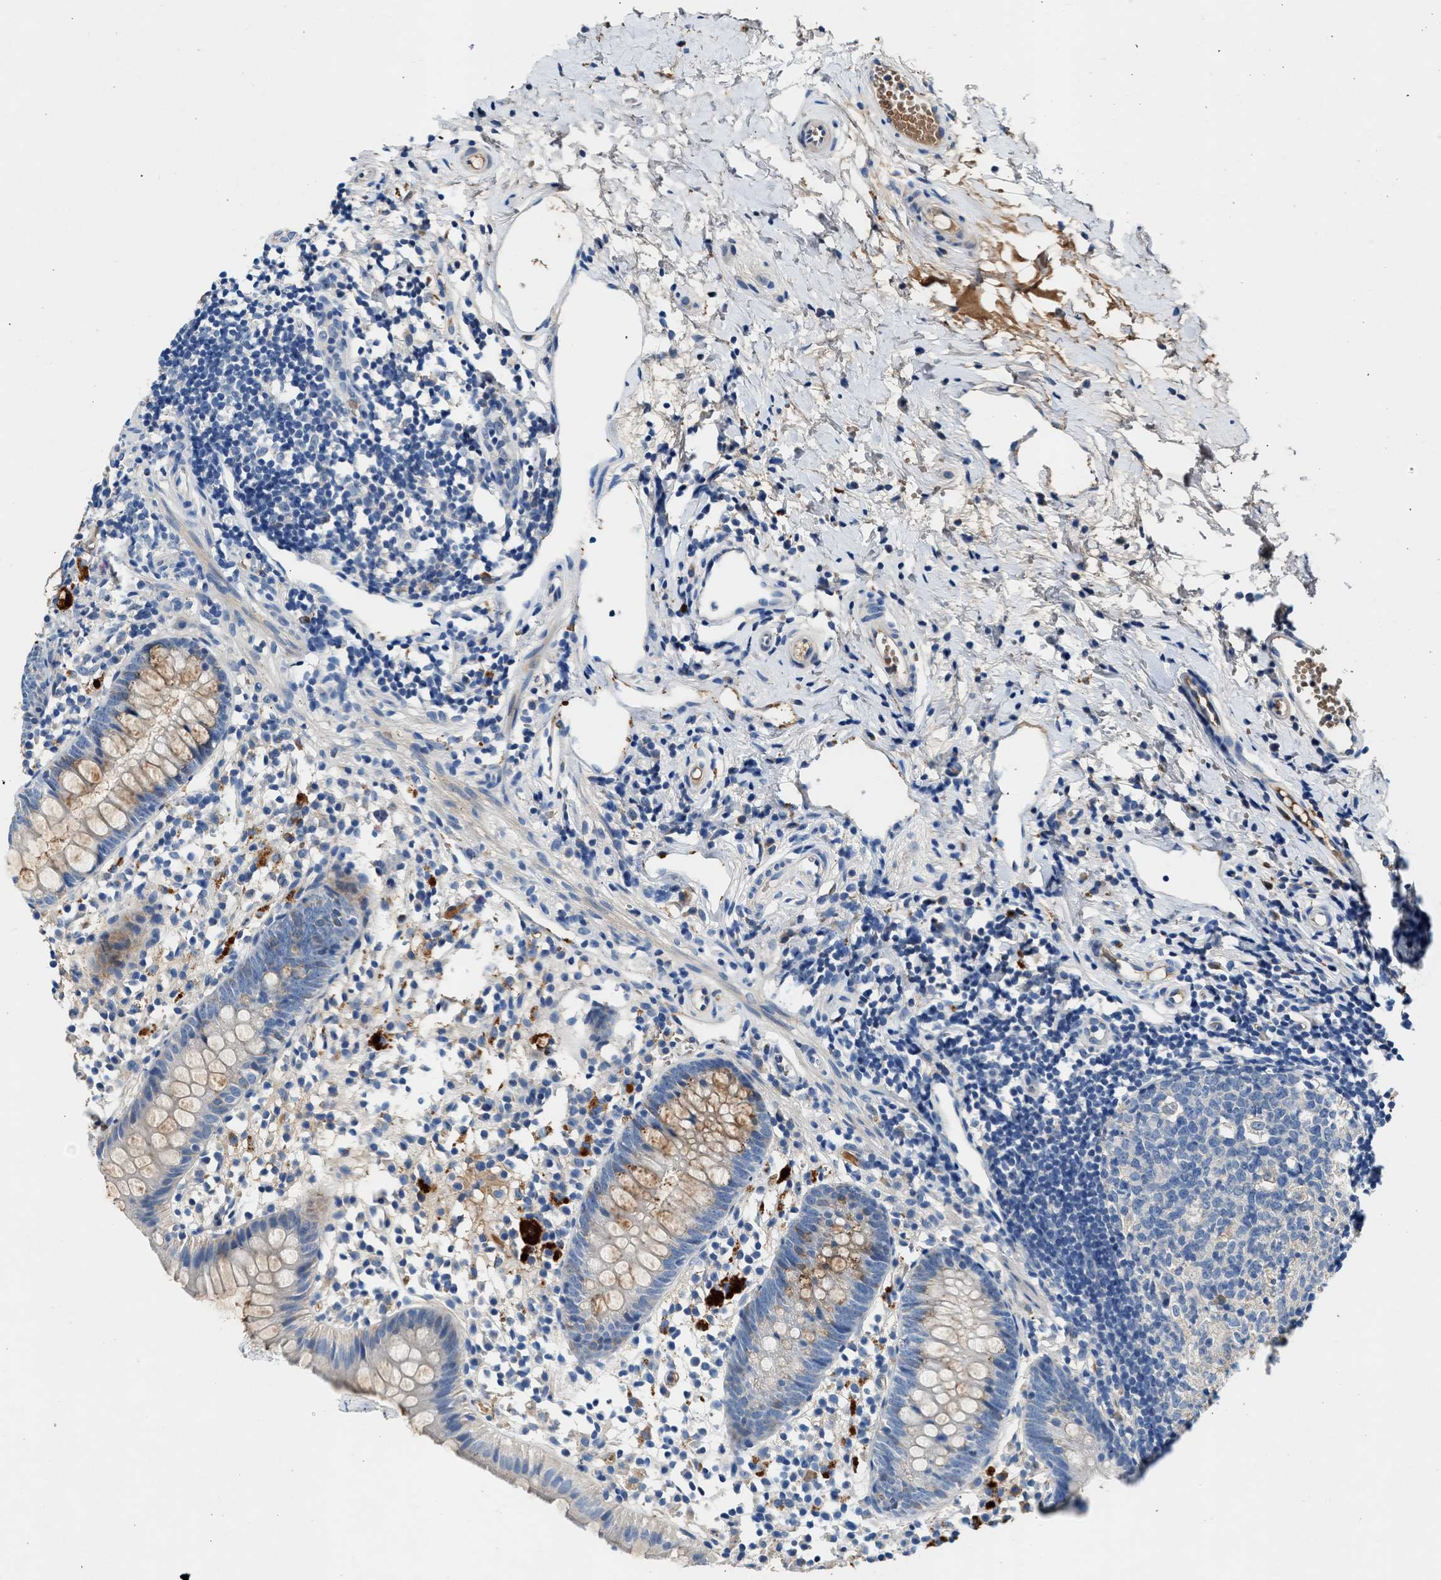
{"staining": {"intensity": "weak", "quantity": "<25%", "location": "cytoplasmic/membranous"}, "tissue": "appendix", "cell_type": "Glandular cells", "image_type": "normal", "snomed": [{"axis": "morphology", "description": "Normal tissue, NOS"}, {"axis": "topography", "description": "Appendix"}], "caption": "High power microscopy image of an immunohistochemistry photomicrograph of normal appendix, revealing no significant expression in glandular cells. Brightfield microscopy of immunohistochemistry stained with DAB (brown) and hematoxylin (blue), captured at high magnification.", "gene": "RWDD2B", "patient": {"sex": "female", "age": 20}}